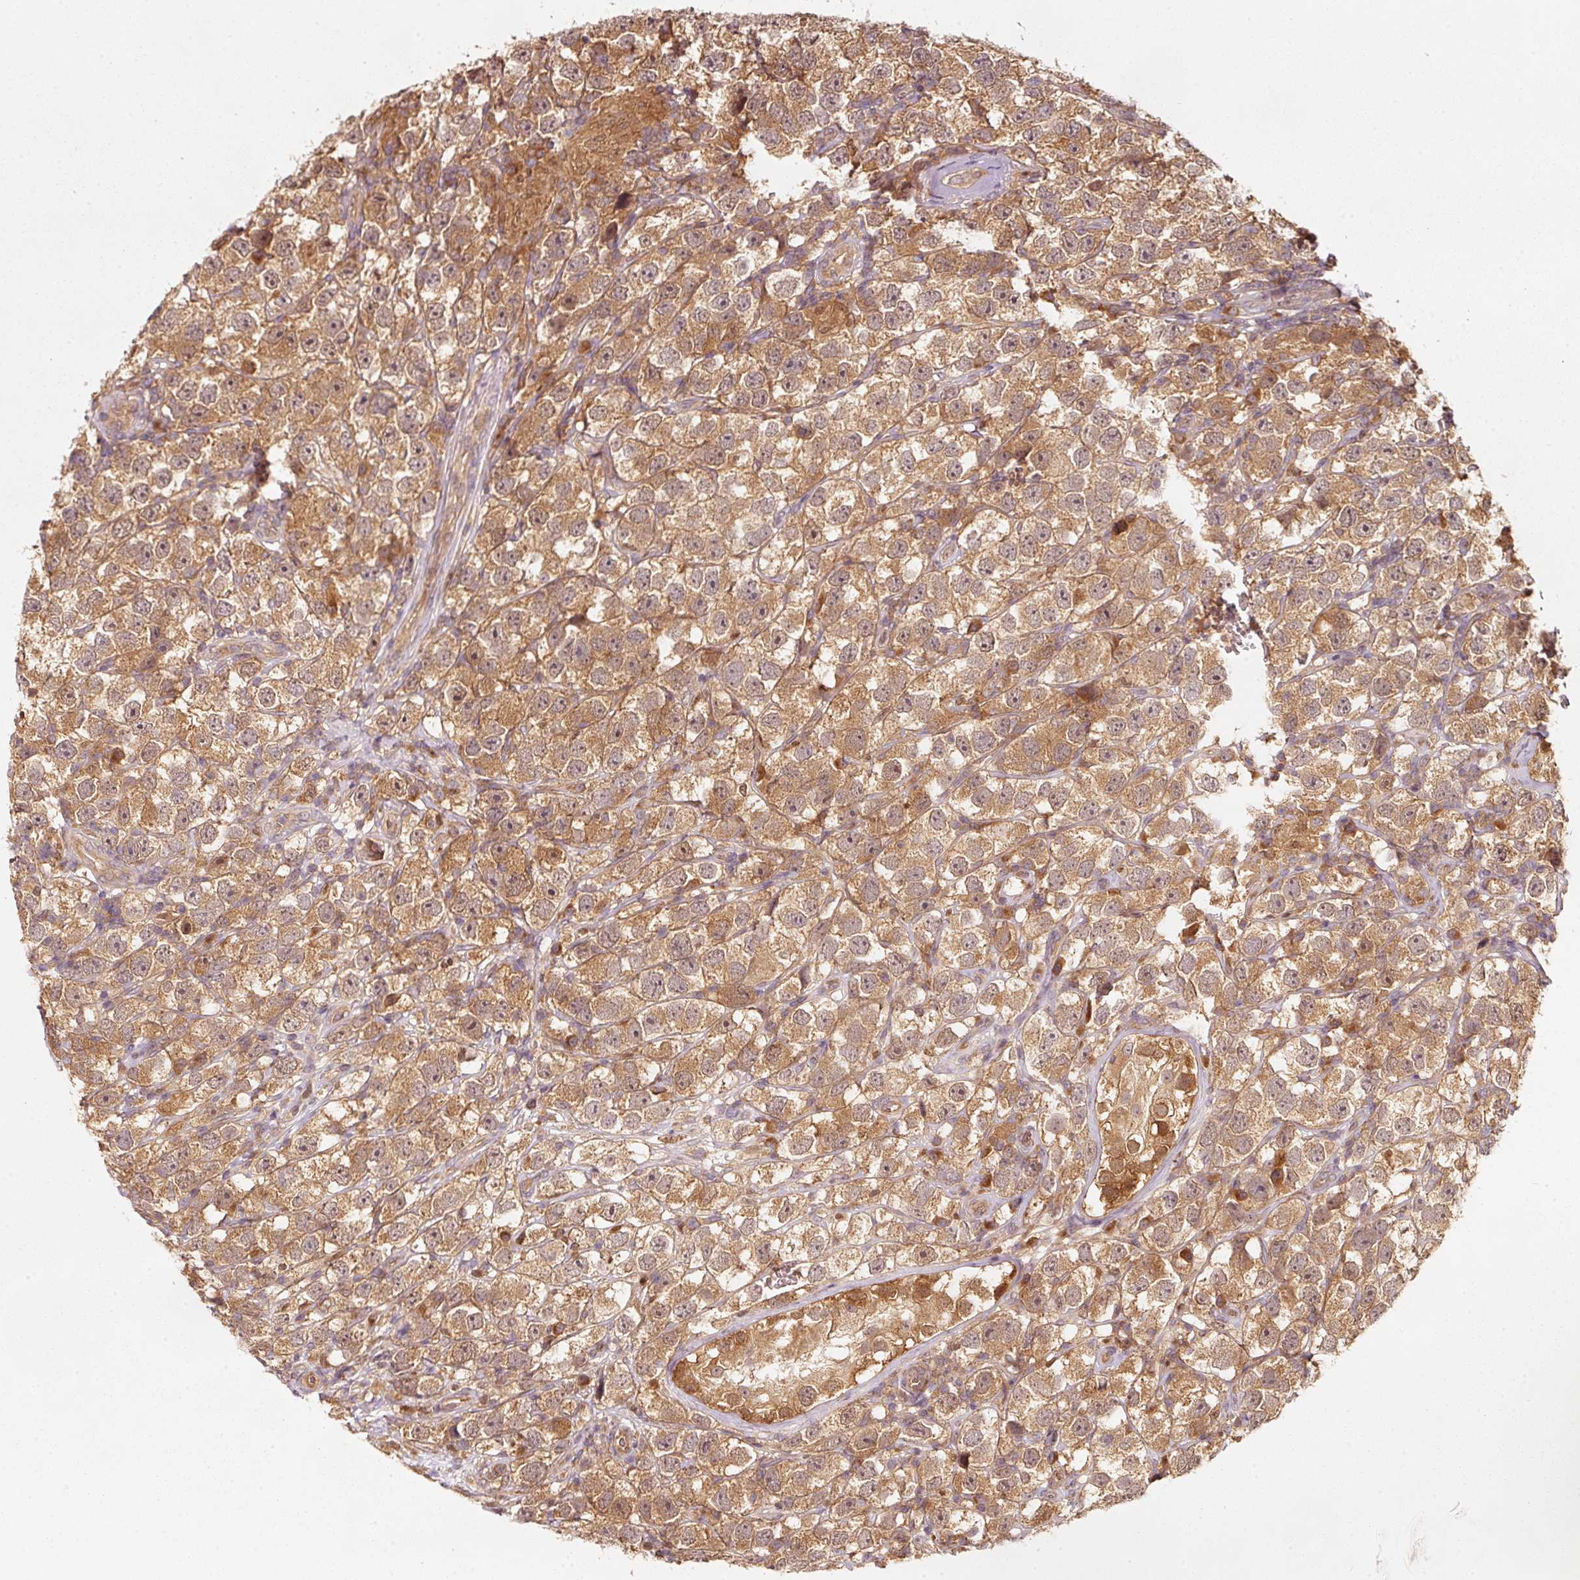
{"staining": {"intensity": "moderate", "quantity": ">75%", "location": "cytoplasmic/membranous"}, "tissue": "testis cancer", "cell_type": "Tumor cells", "image_type": "cancer", "snomed": [{"axis": "morphology", "description": "Seminoma, NOS"}, {"axis": "topography", "description": "Testis"}], "caption": "Tumor cells demonstrate moderate cytoplasmic/membranous staining in about >75% of cells in testis cancer. Immunohistochemistry (ihc) stains the protein of interest in brown and the nuclei are stained blue.", "gene": "RRAS2", "patient": {"sex": "male", "age": 26}}